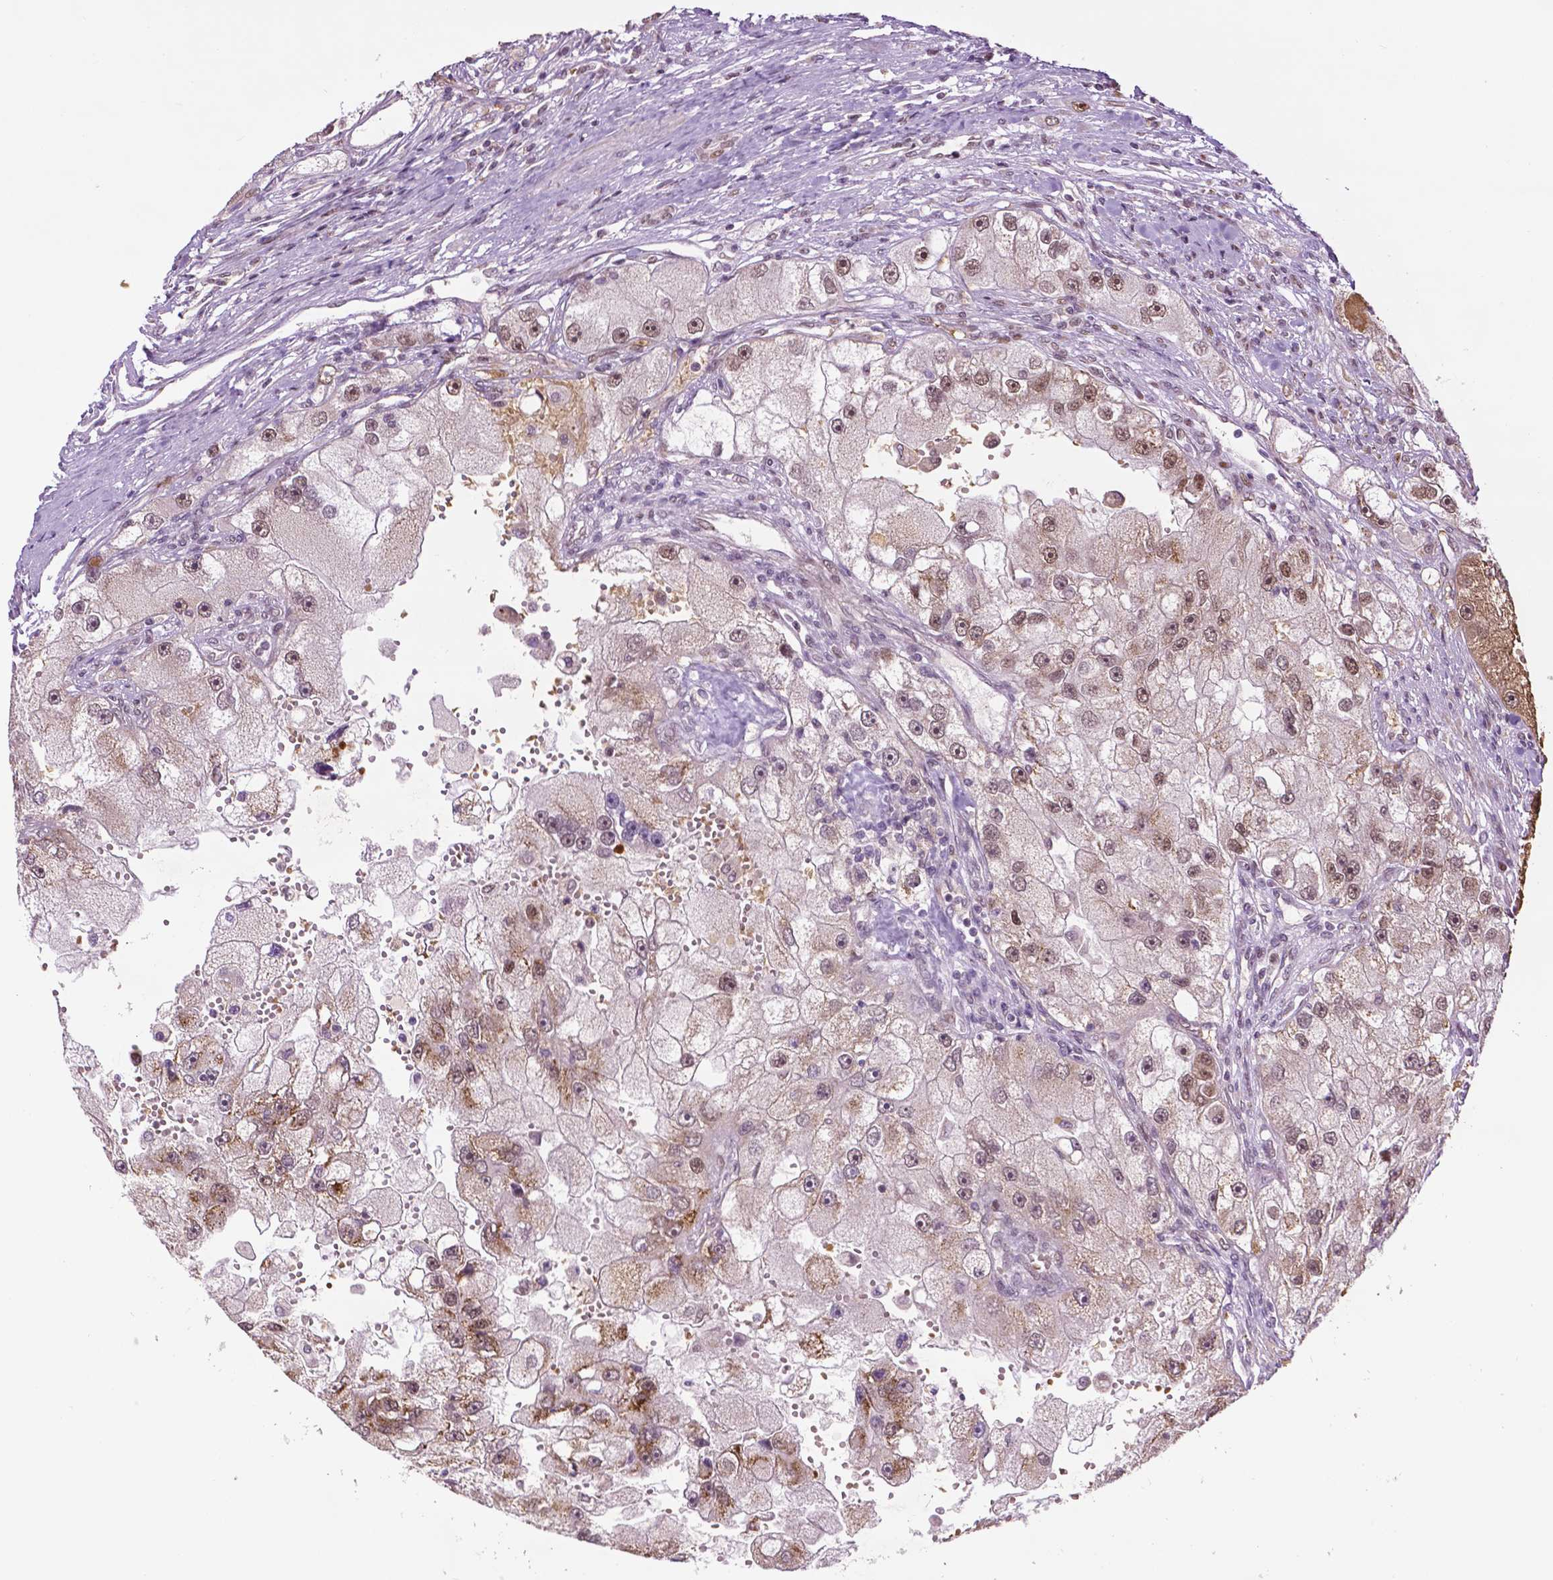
{"staining": {"intensity": "moderate", "quantity": "25%-75%", "location": "cytoplasmic/membranous,nuclear"}, "tissue": "renal cancer", "cell_type": "Tumor cells", "image_type": "cancer", "snomed": [{"axis": "morphology", "description": "Adenocarcinoma, NOS"}, {"axis": "topography", "description": "Kidney"}], "caption": "Human renal cancer stained with a brown dye shows moderate cytoplasmic/membranous and nuclear positive expression in approximately 25%-75% of tumor cells.", "gene": "ZNF41", "patient": {"sex": "male", "age": 63}}